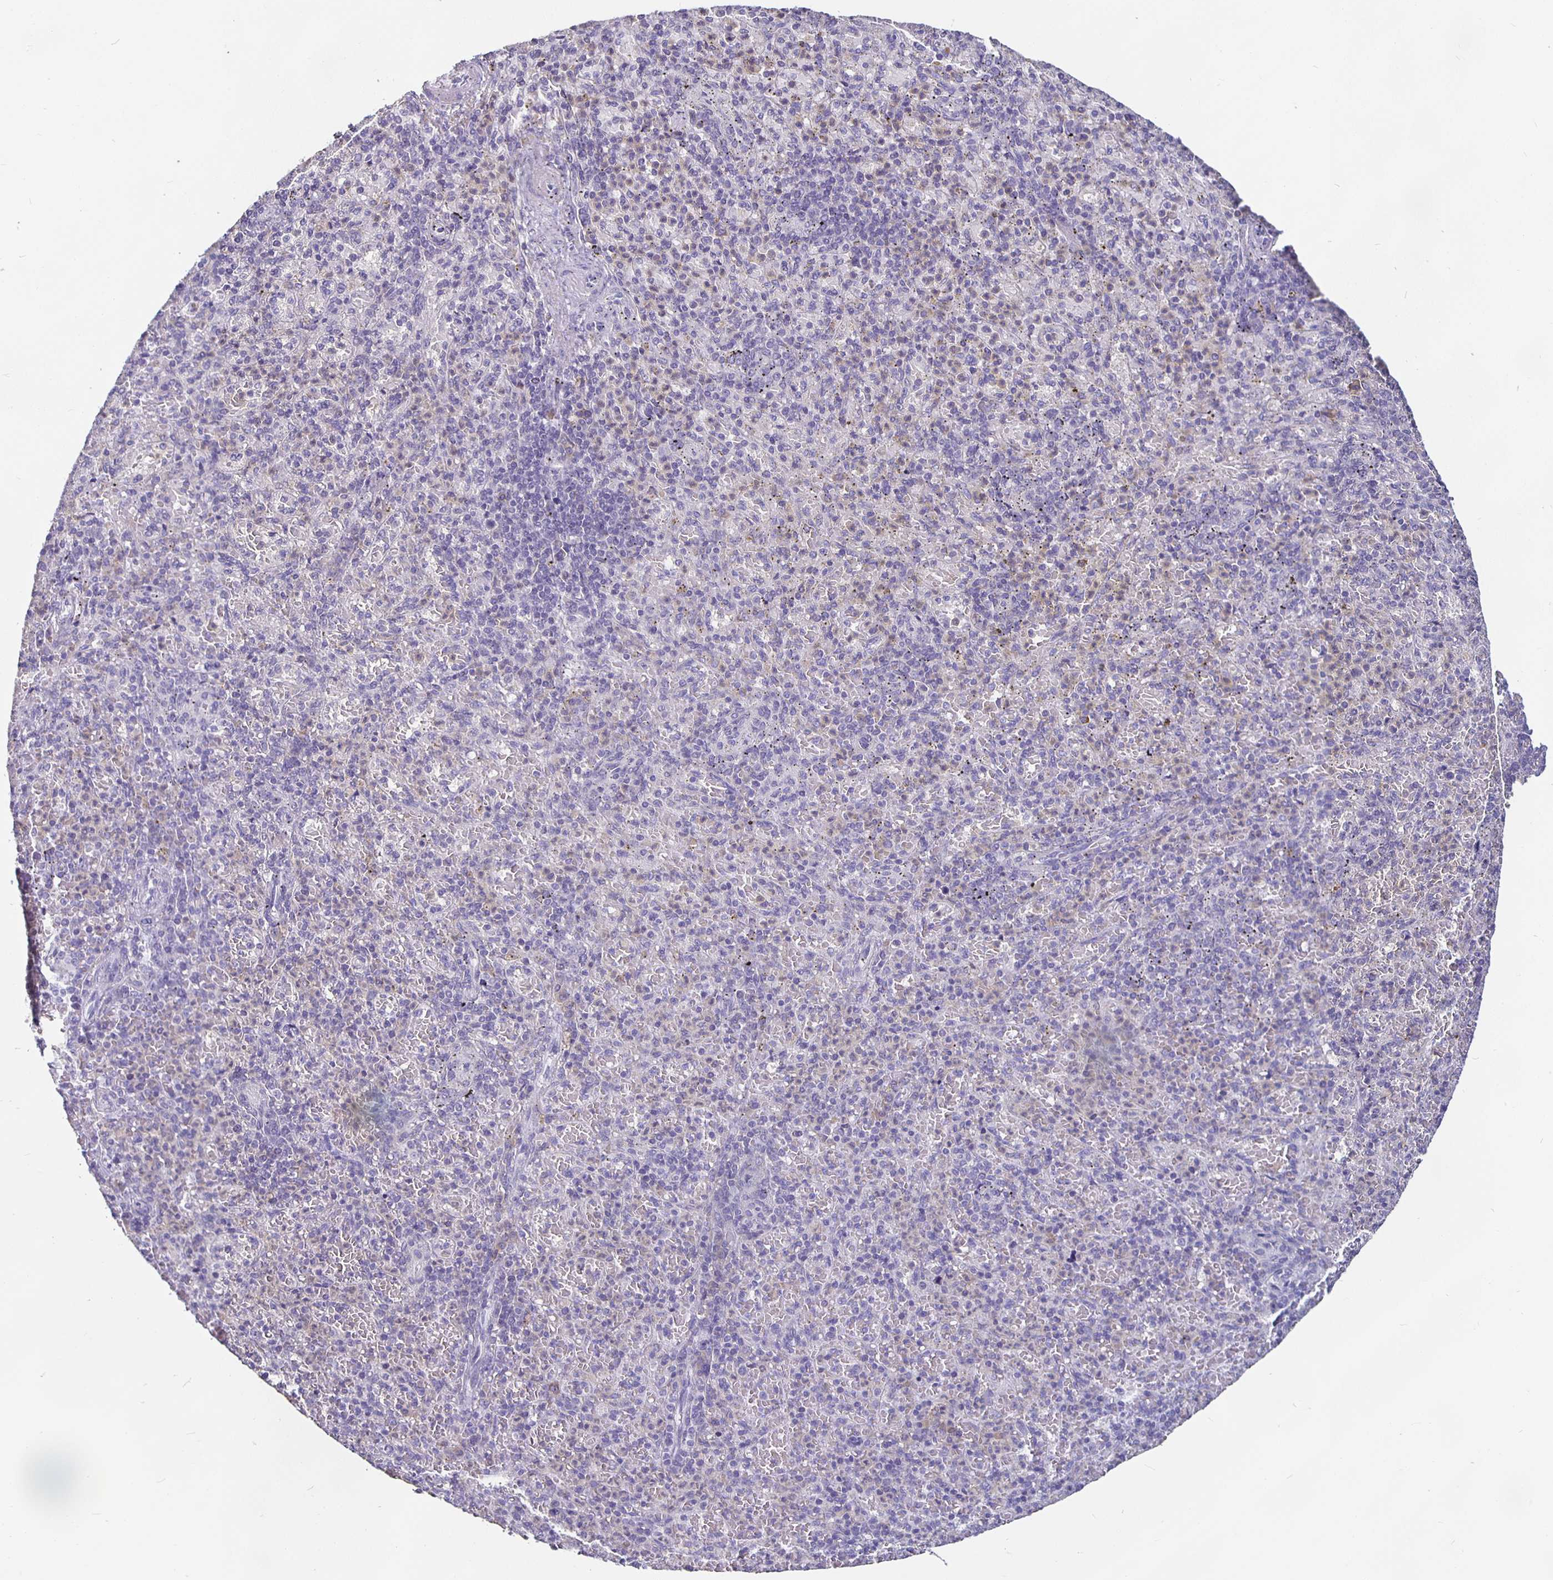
{"staining": {"intensity": "negative", "quantity": "none", "location": "none"}, "tissue": "spleen", "cell_type": "Cells in red pulp", "image_type": "normal", "snomed": [{"axis": "morphology", "description": "Normal tissue, NOS"}, {"axis": "topography", "description": "Spleen"}], "caption": "This is an immunohistochemistry (IHC) image of unremarkable human spleen. There is no positivity in cells in red pulp.", "gene": "GPX4", "patient": {"sex": "female", "age": 74}}